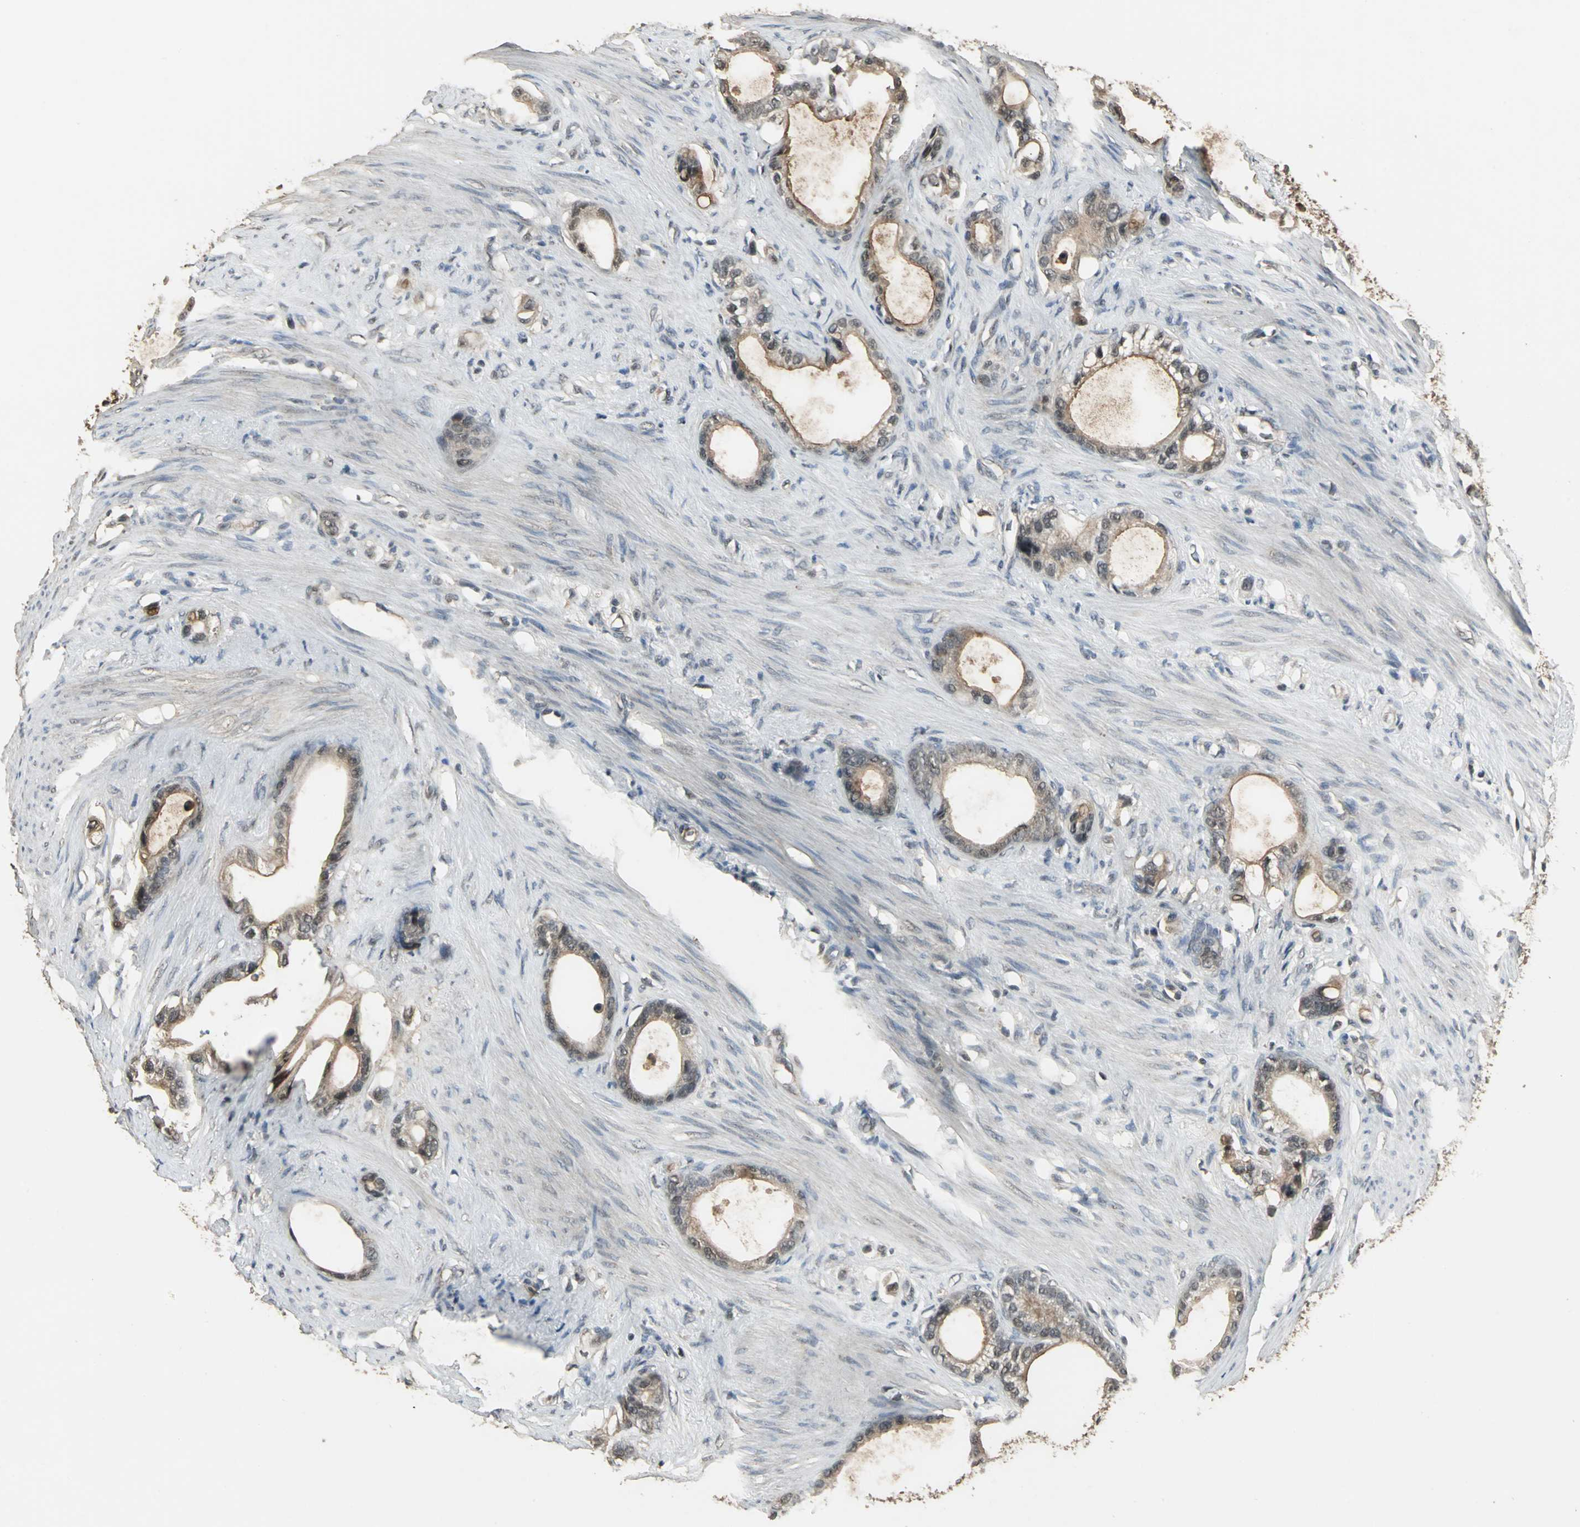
{"staining": {"intensity": "moderate", "quantity": ">75%", "location": "cytoplasmic/membranous"}, "tissue": "stomach cancer", "cell_type": "Tumor cells", "image_type": "cancer", "snomed": [{"axis": "morphology", "description": "Adenocarcinoma, NOS"}, {"axis": "topography", "description": "Stomach"}], "caption": "This histopathology image demonstrates immunohistochemistry (IHC) staining of human adenocarcinoma (stomach), with medium moderate cytoplasmic/membranous positivity in about >75% of tumor cells.", "gene": "UCHL5", "patient": {"sex": "female", "age": 75}}